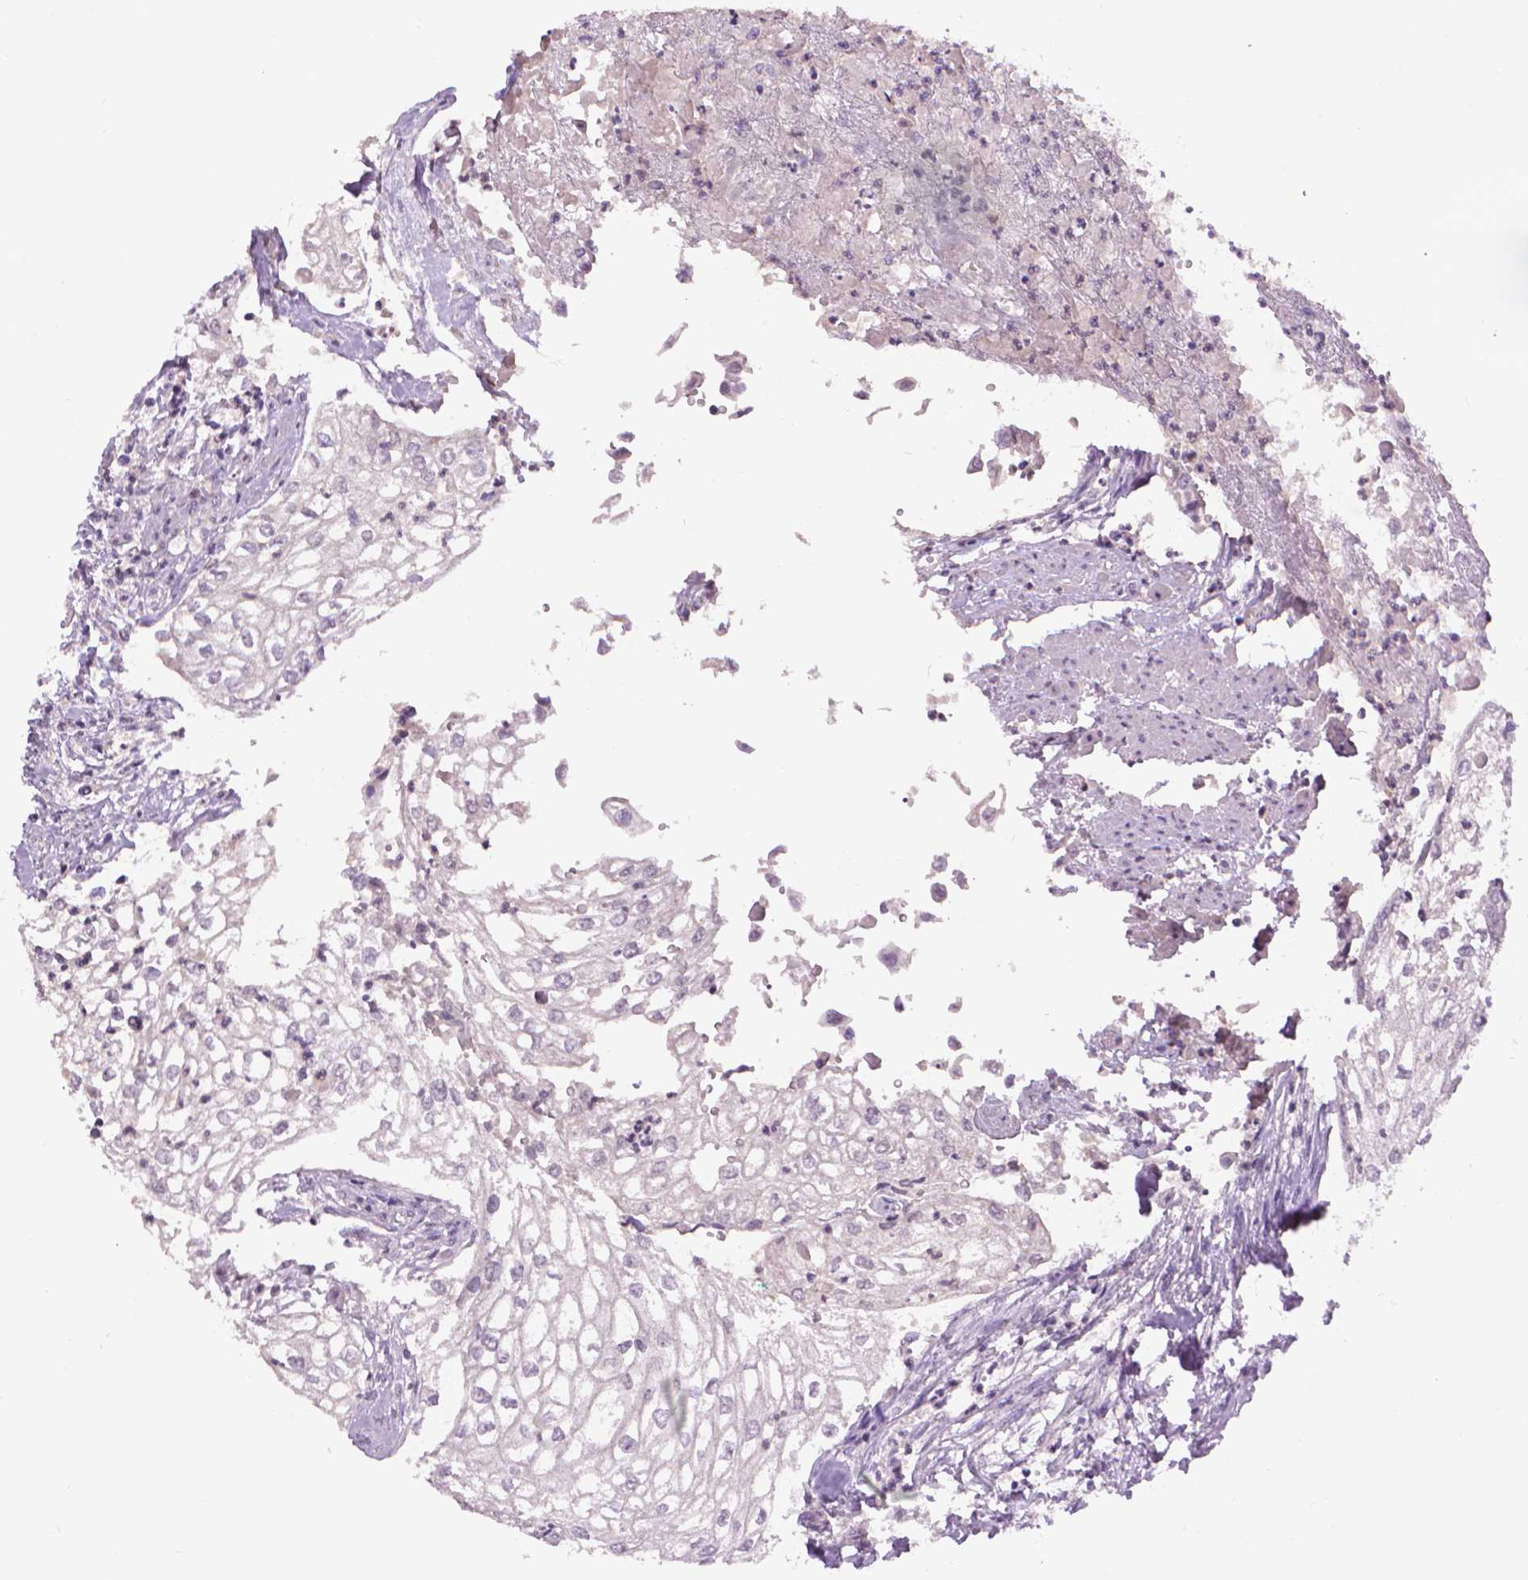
{"staining": {"intensity": "negative", "quantity": "none", "location": "none"}, "tissue": "urothelial cancer", "cell_type": "Tumor cells", "image_type": "cancer", "snomed": [{"axis": "morphology", "description": "Urothelial carcinoma, High grade"}, {"axis": "topography", "description": "Urinary bladder"}], "caption": "DAB (3,3'-diaminobenzidine) immunohistochemical staining of urothelial cancer shows no significant expression in tumor cells.", "gene": "CDKN2D", "patient": {"sex": "male", "age": 62}}